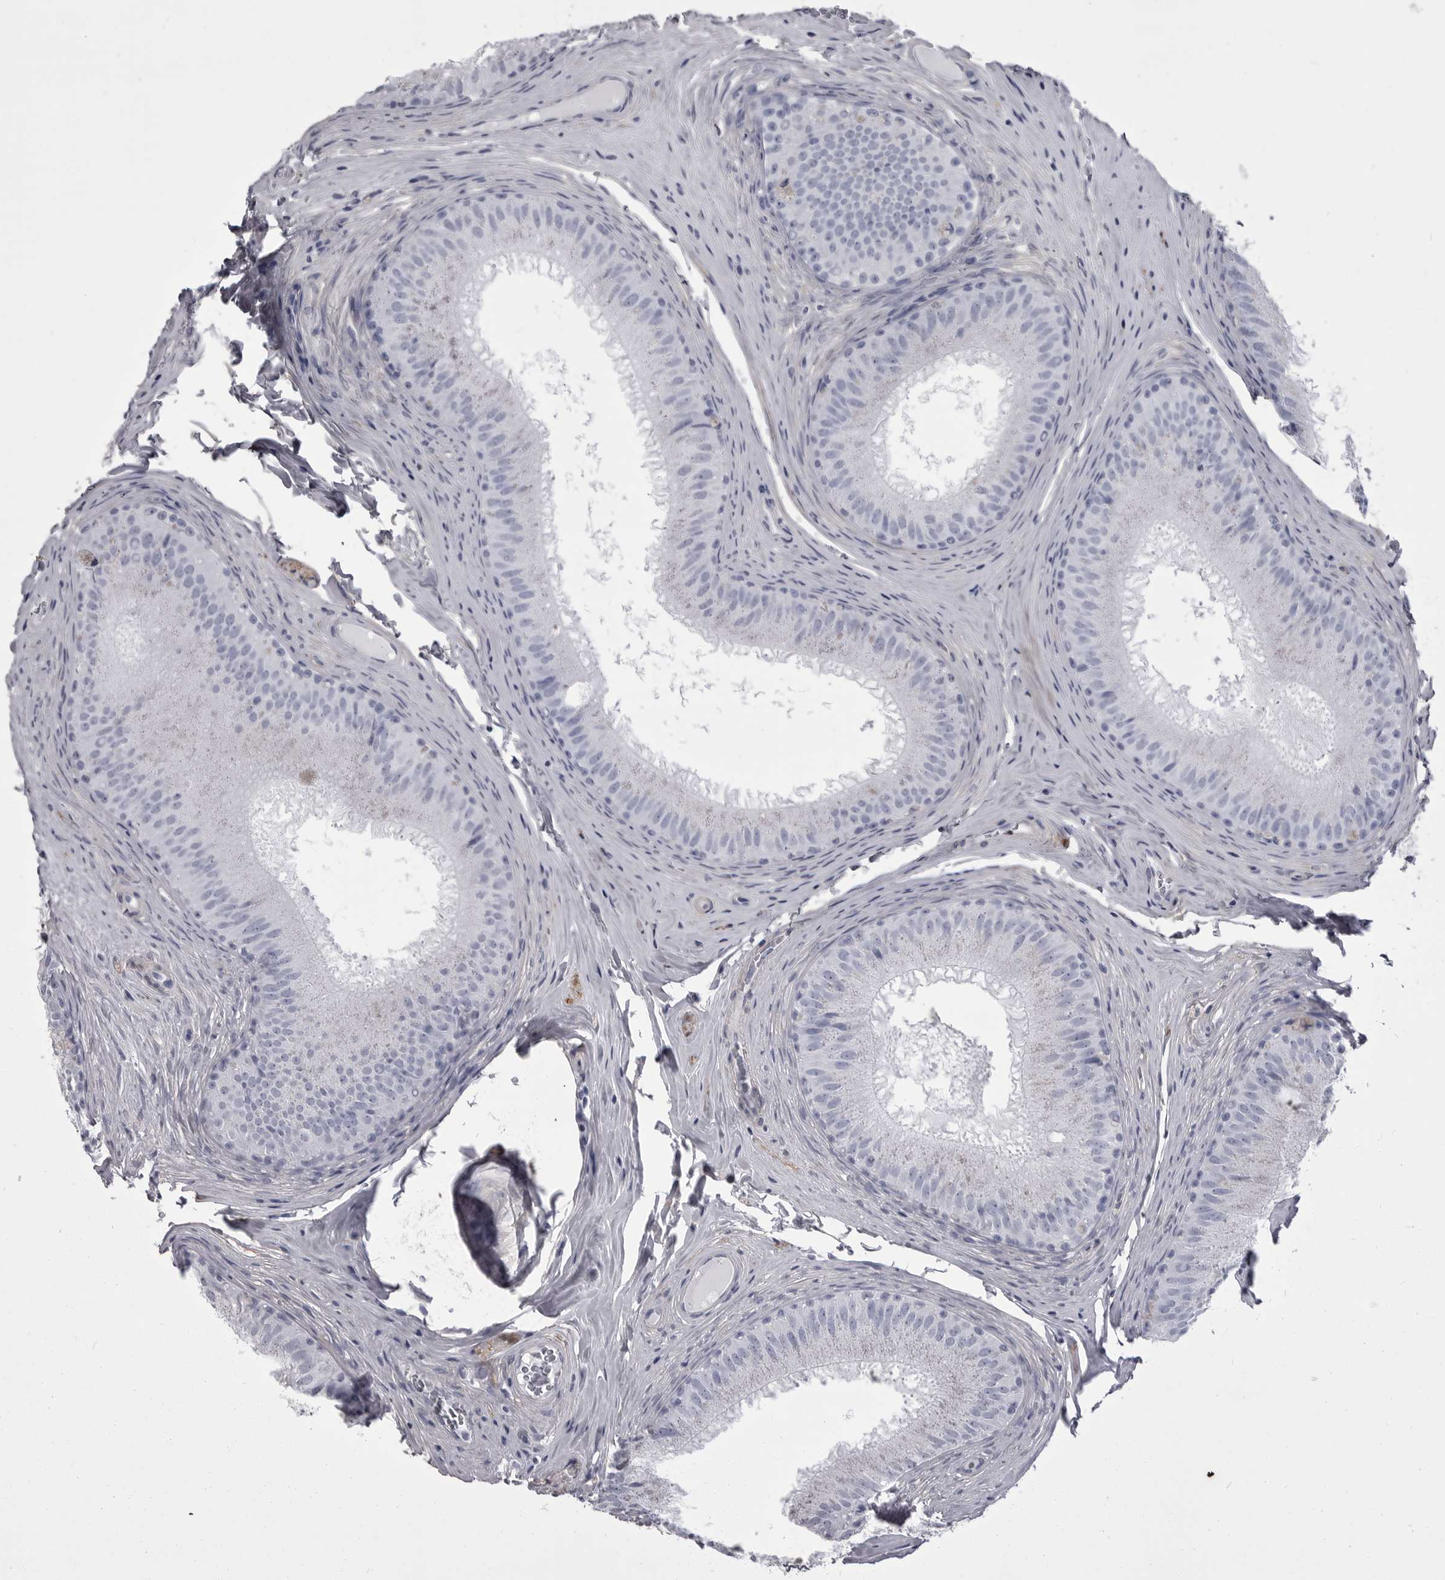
{"staining": {"intensity": "negative", "quantity": "none", "location": "none"}, "tissue": "epididymis", "cell_type": "Glandular cells", "image_type": "normal", "snomed": [{"axis": "morphology", "description": "Normal tissue, NOS"}, {"axis": "topography", "description": "Epididymis"}], "caption": "Photomicrograph shows no protein positivity in glandular cells of normal epididymis. (Immunohistochemistry, brightfield microscopy, high magnification).", "gene": "ANK2", "patient": {"sex": "male", "age": 32}}